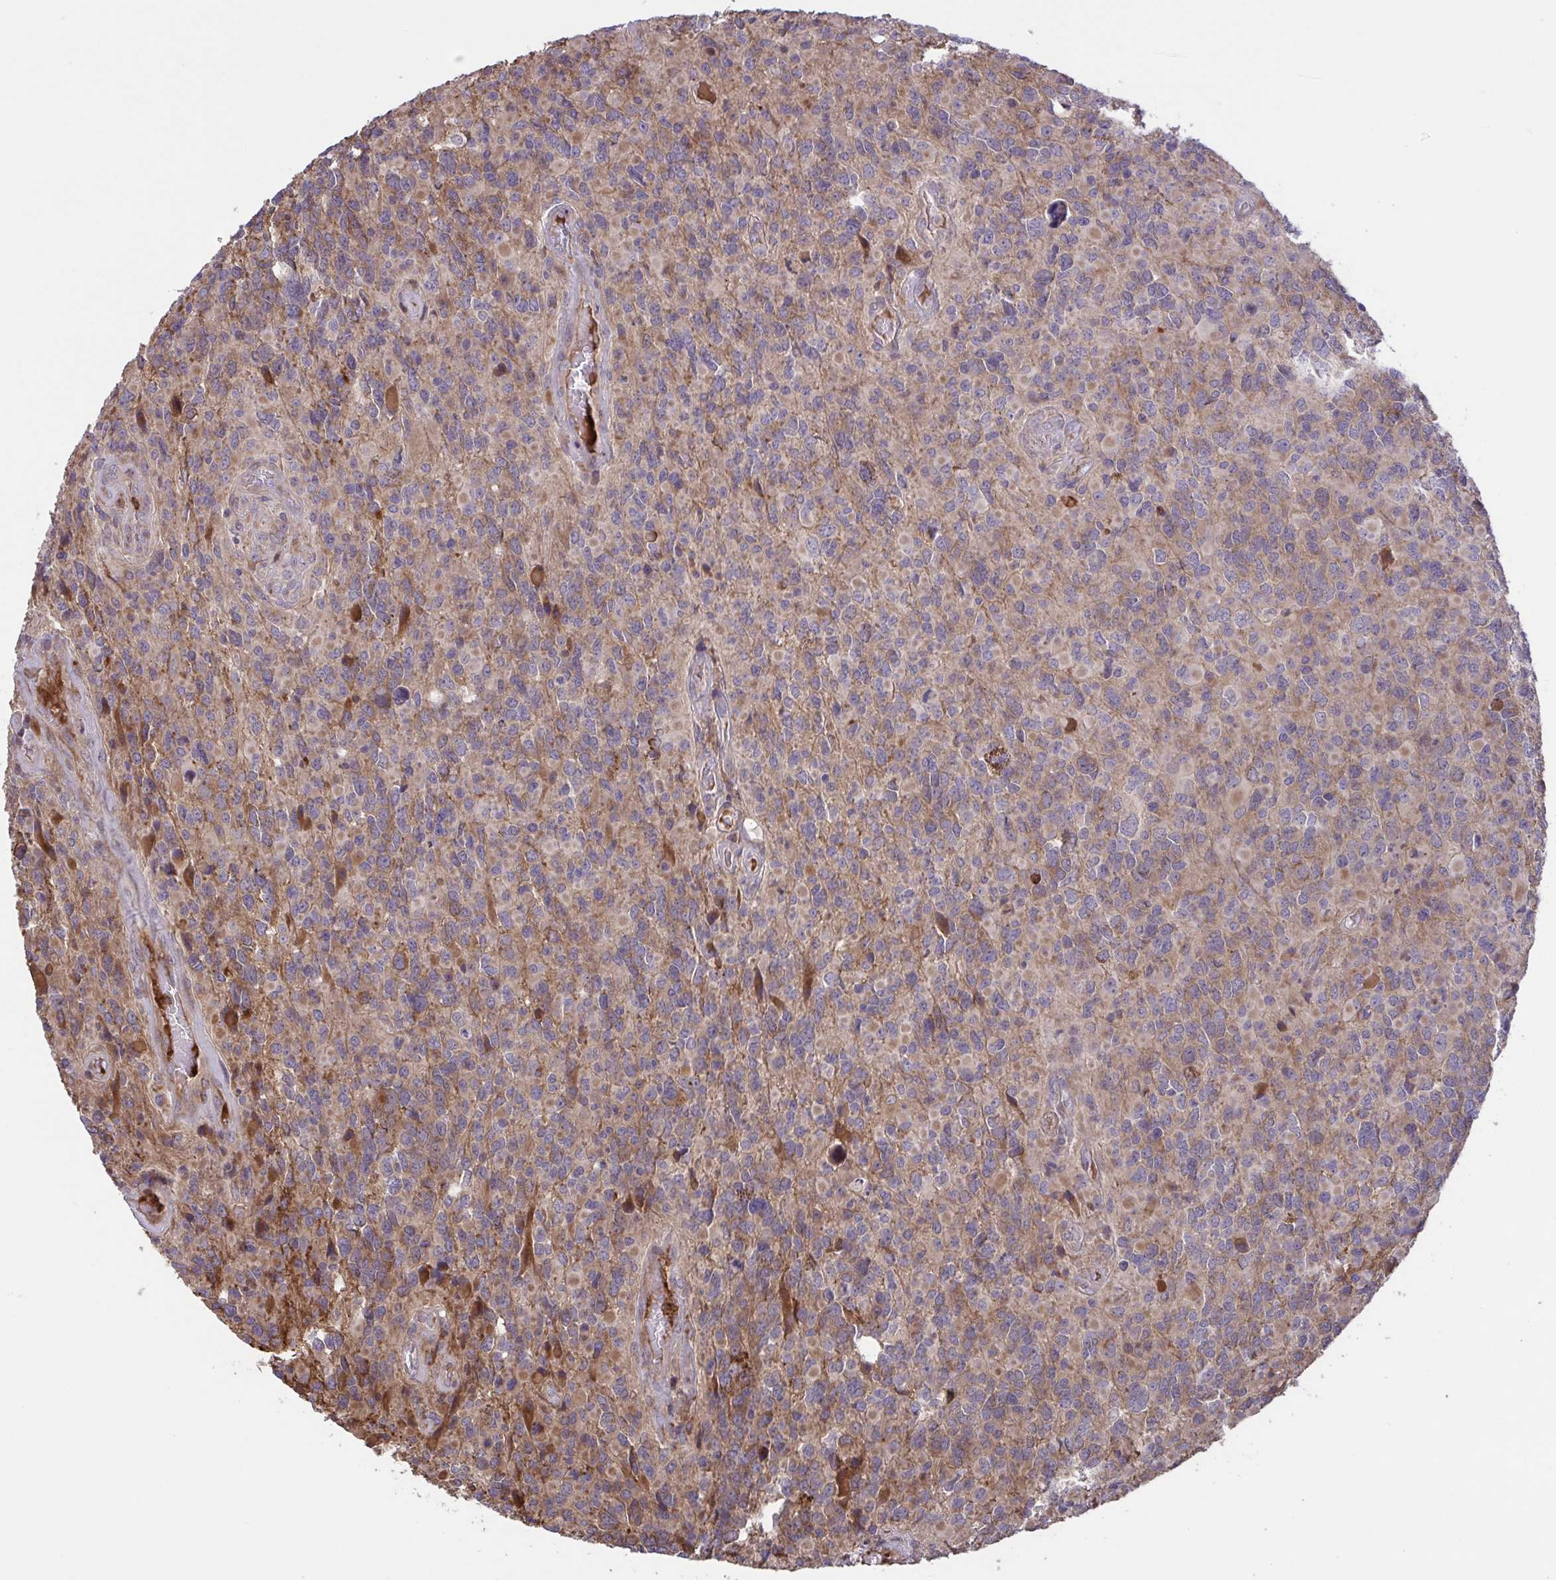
{"staining": {"intensity": "weak", "quantity": "25%-75%", "location": "cytoplasmic/membranous"}, "tissue": "glioma", "cell_type": "Tumor cells", "image_type": "cancer", "snomed": [{"axis": "morphology", "description": "Glioma, malignant, High grade"}, {"axis": "topography", "description": "Brain"}], "caption": "High-grade glioma (malignant) stained with DAB immunohistochemistry (IHC) exhibits low levels of weak cytoplasmic/membranous expression in approximately 25%-75% of tumor cells. (Brightfield microscopy of DAB IHC at high magnification).", "gene": "IL1R1", "patient": {"sex": "female", "age": 40}}